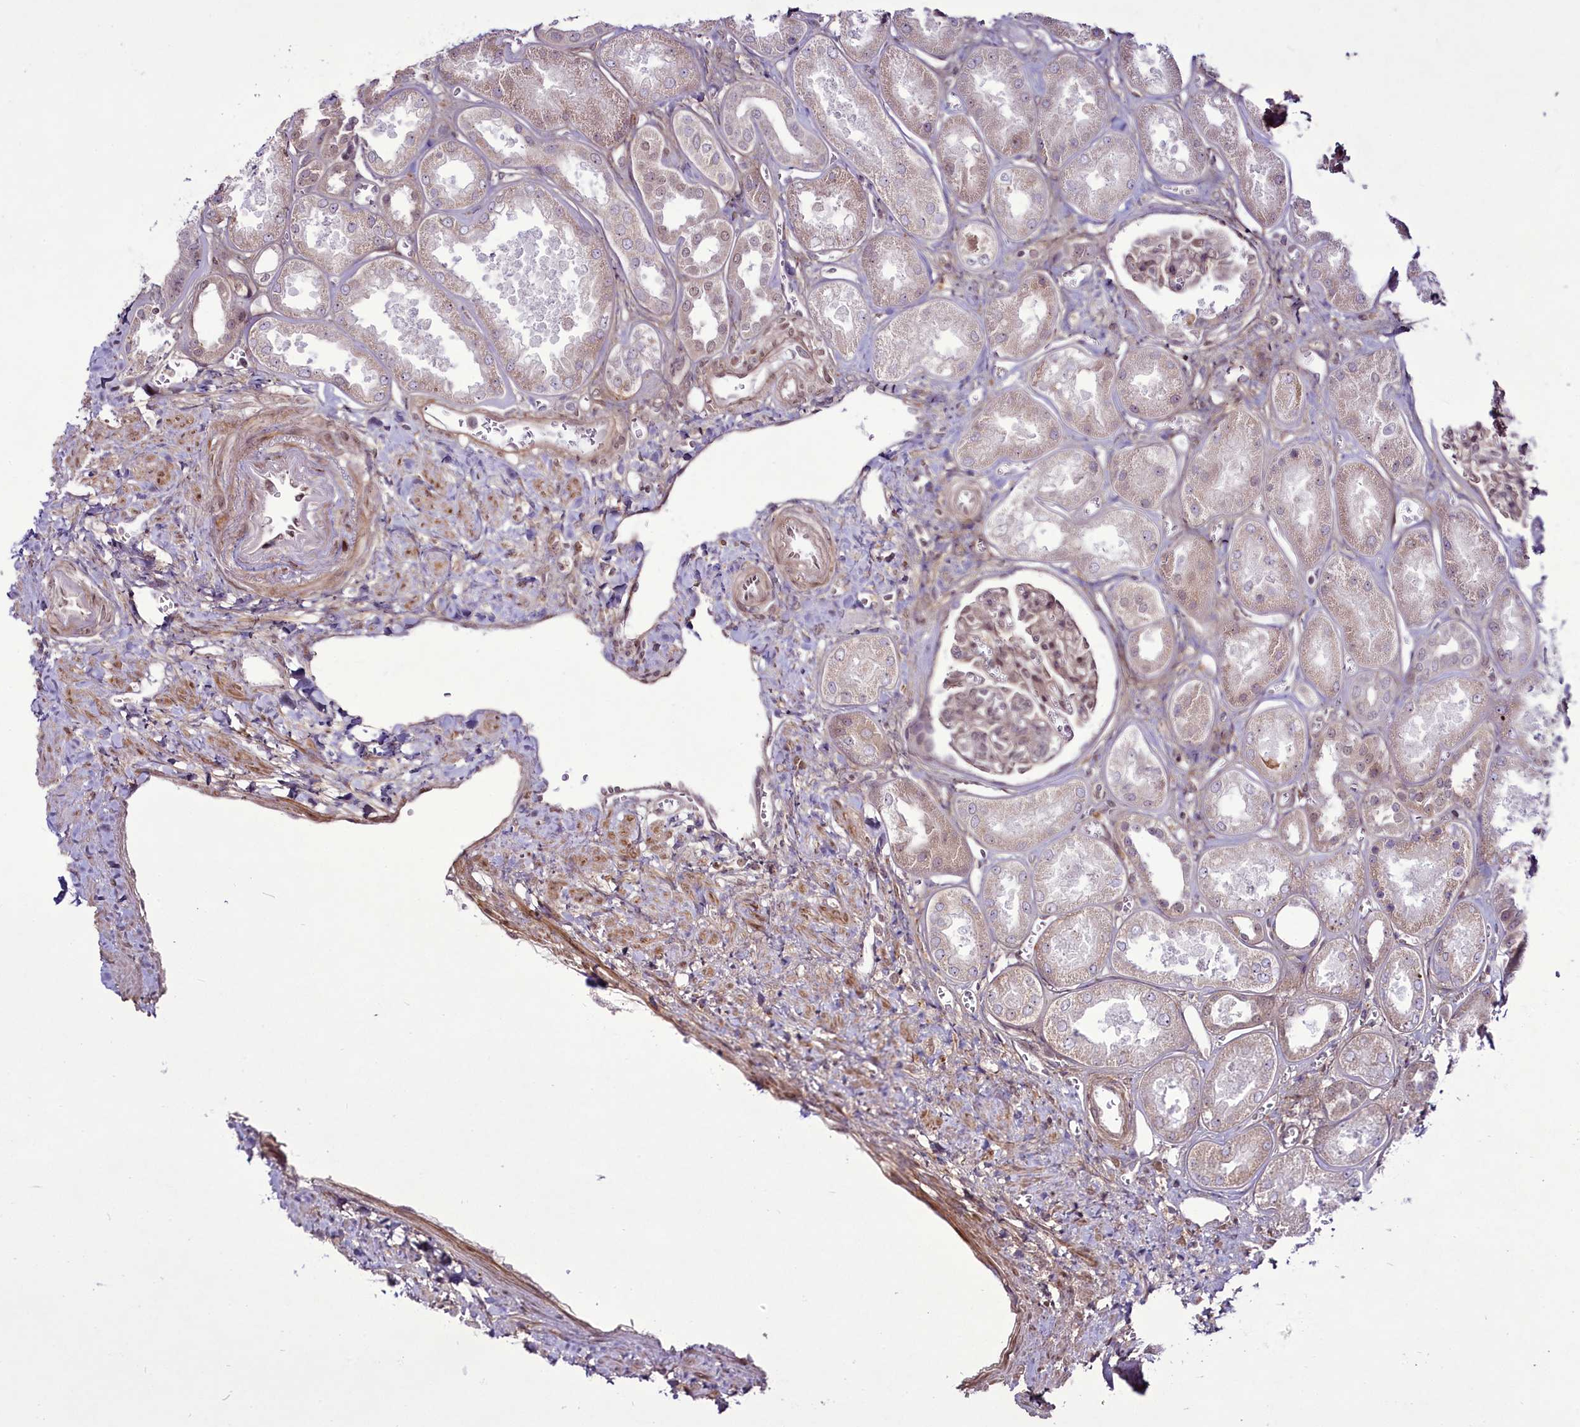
{"staining": {"intensity": "weak", "quantity": "25%-75%", "location": "nuclear"}, "tissue": "kidney", "cell_type": "Cells in glomeruli", "image_type": "normal", "snomed": [{"axis": "morphology", "description": "Normal tissue, NOS"}, {"axis": "morphology", "description": "Adenocarcinoma, NOS"}, {"axis": "topography", "description": "Kidney"}], "caption": "Immunohistochemistry (IHC) histopathology image of normal kidney stained for a protein (brown), which shows low levels of weak nuclear positivity in about 25%-75% of cells in glomeruli.", "gene": "RSBN1", "patient": {"sex": "female", "age": 68}}